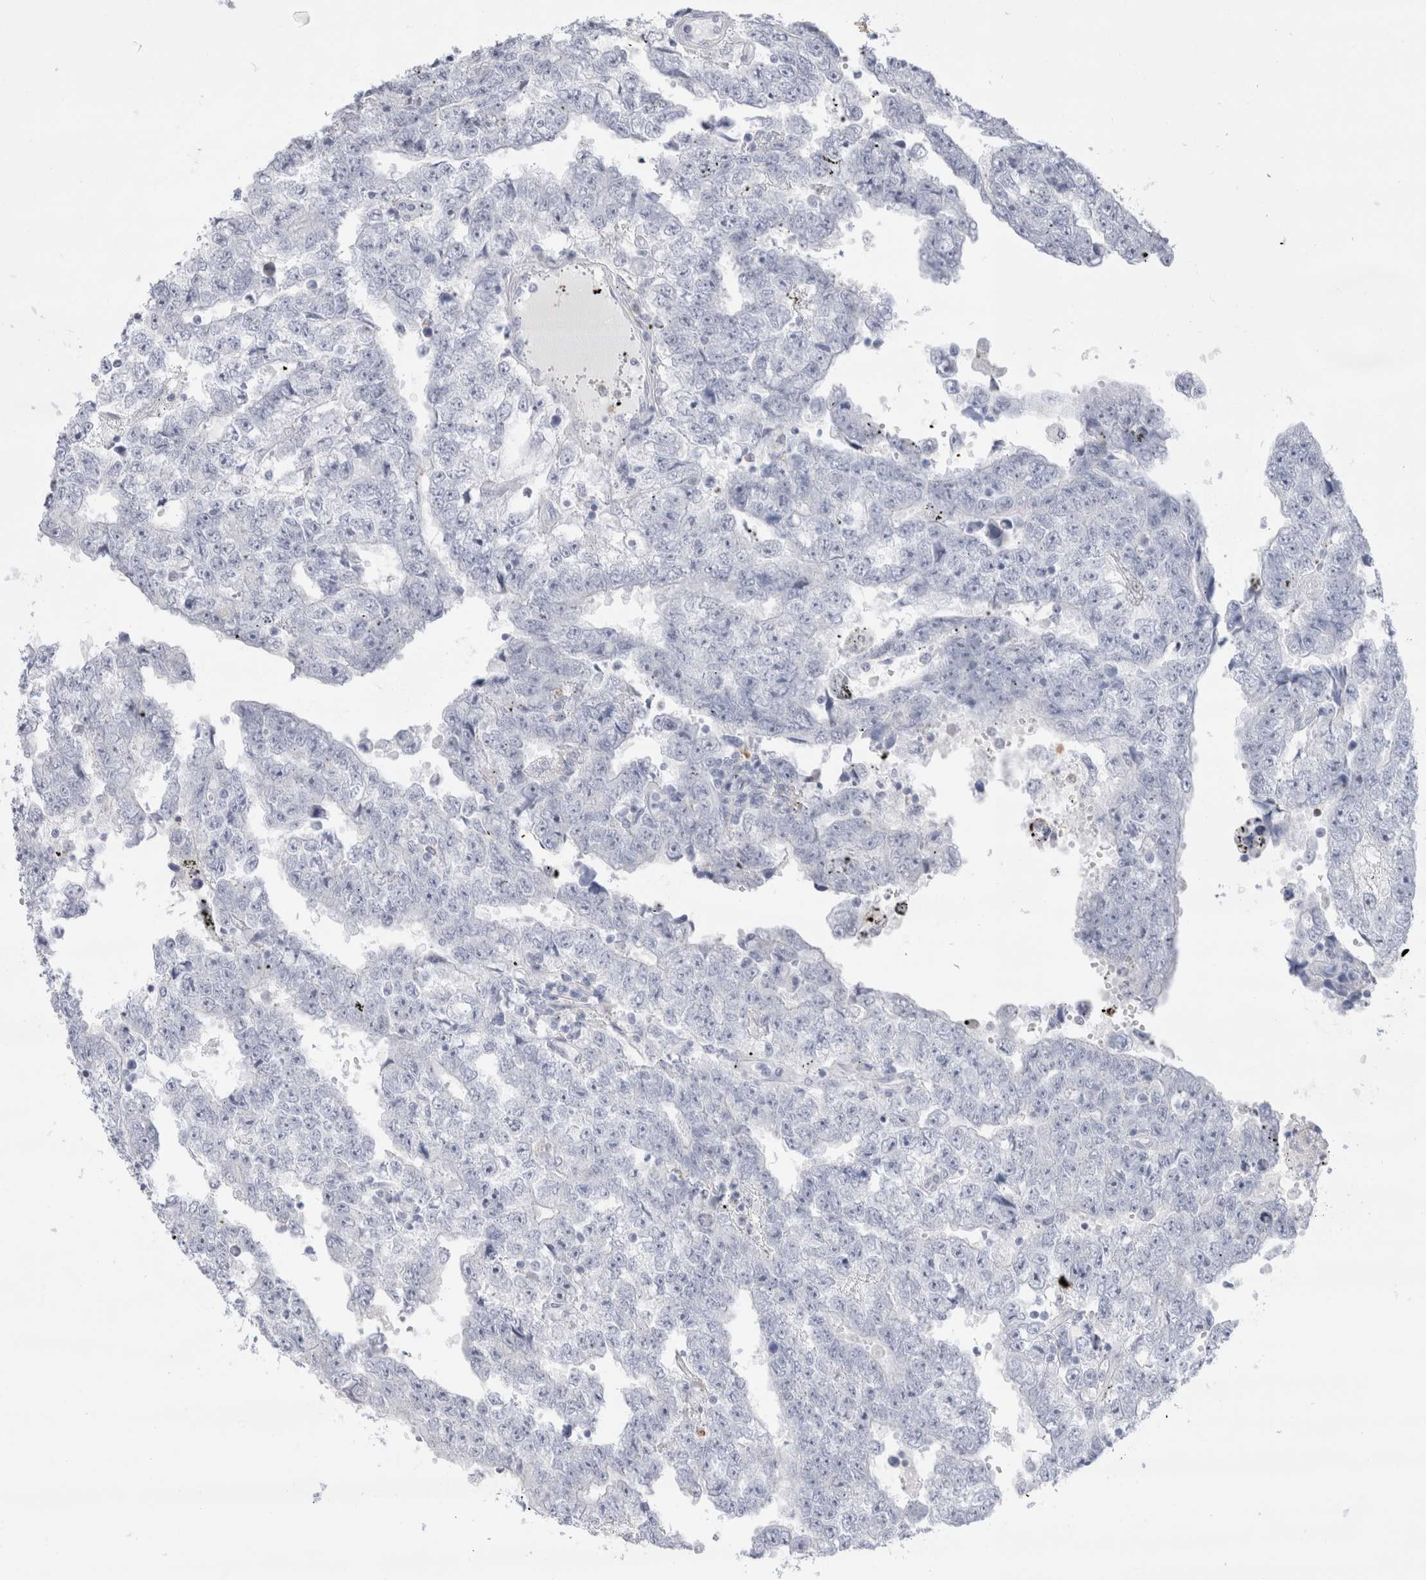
{"staining": {"intensity": "negative", "quantity": "none", "location": "none"}, "tissue": "testis cancer", "cell_type": "Tumor cells", "image_type": "cancer", "snomed": [{"axis": "morphology", "description": "Carcinoma, Embryonal, NOS"}, {"axis": "topography", "description": "Testis"}], "caption": "Testis cancer (embryonal carcinoma) was stained to show a protein in brown. There is no significant expression in tumor cells.", "gene": "MUC15", "patient": {"sex": "male", "age": 25}}